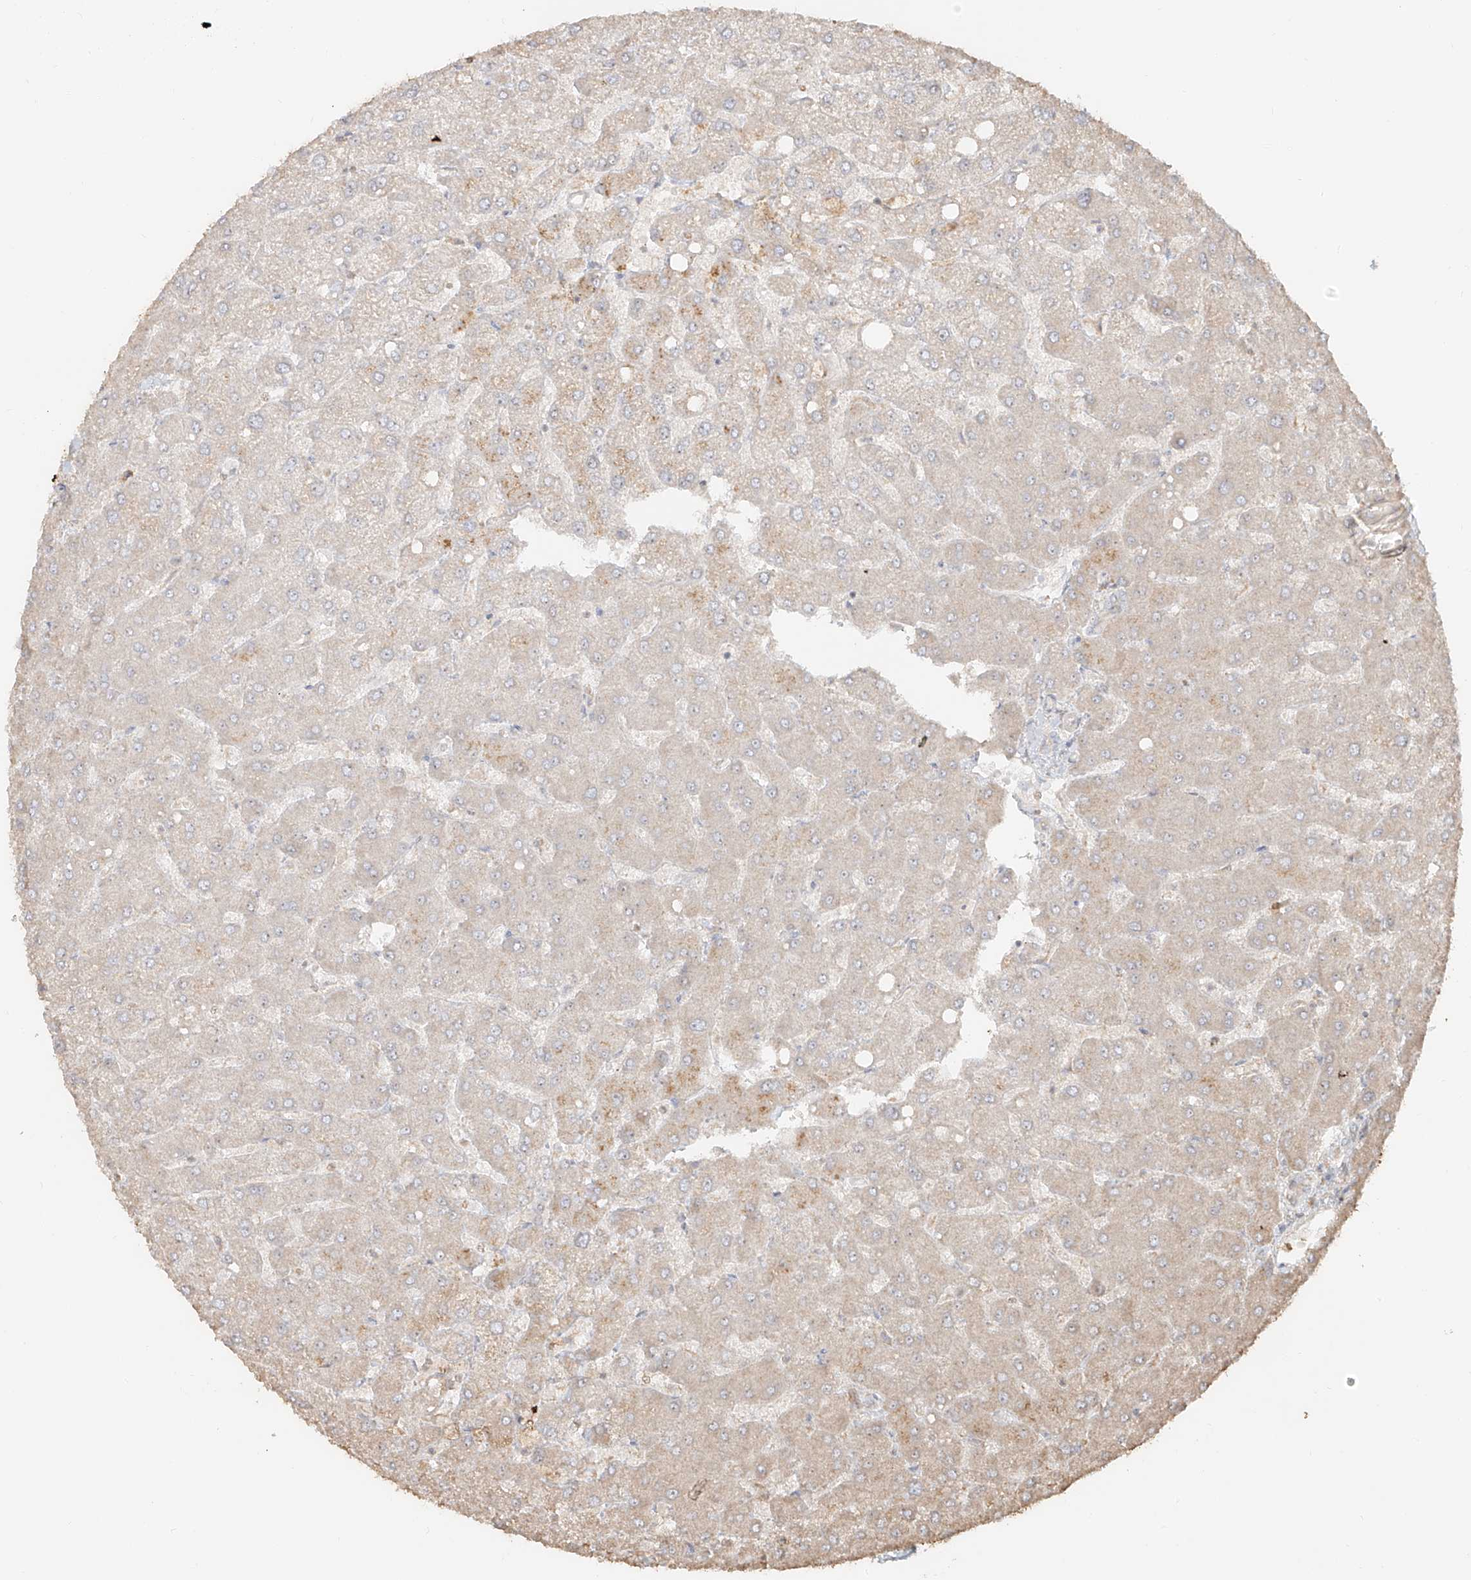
{"staining": {"intensity": "negative", "quantity": "none", "location": "none"}, "tissue": "liver", "cell_type": "Cholangiocytes", "image_type": "normal", "snomed": [{"axis": "morphology", "description": "Normal tissue, NOS"}, {"axis": "topography", "description": "Liver"}], "caption": "Liver stained for a protein using immunohistochemistry (IHC) shows no positivity cholangiocytes.", "gene": "NPHS1", "patient": {"sex": "female", "age": 54}}